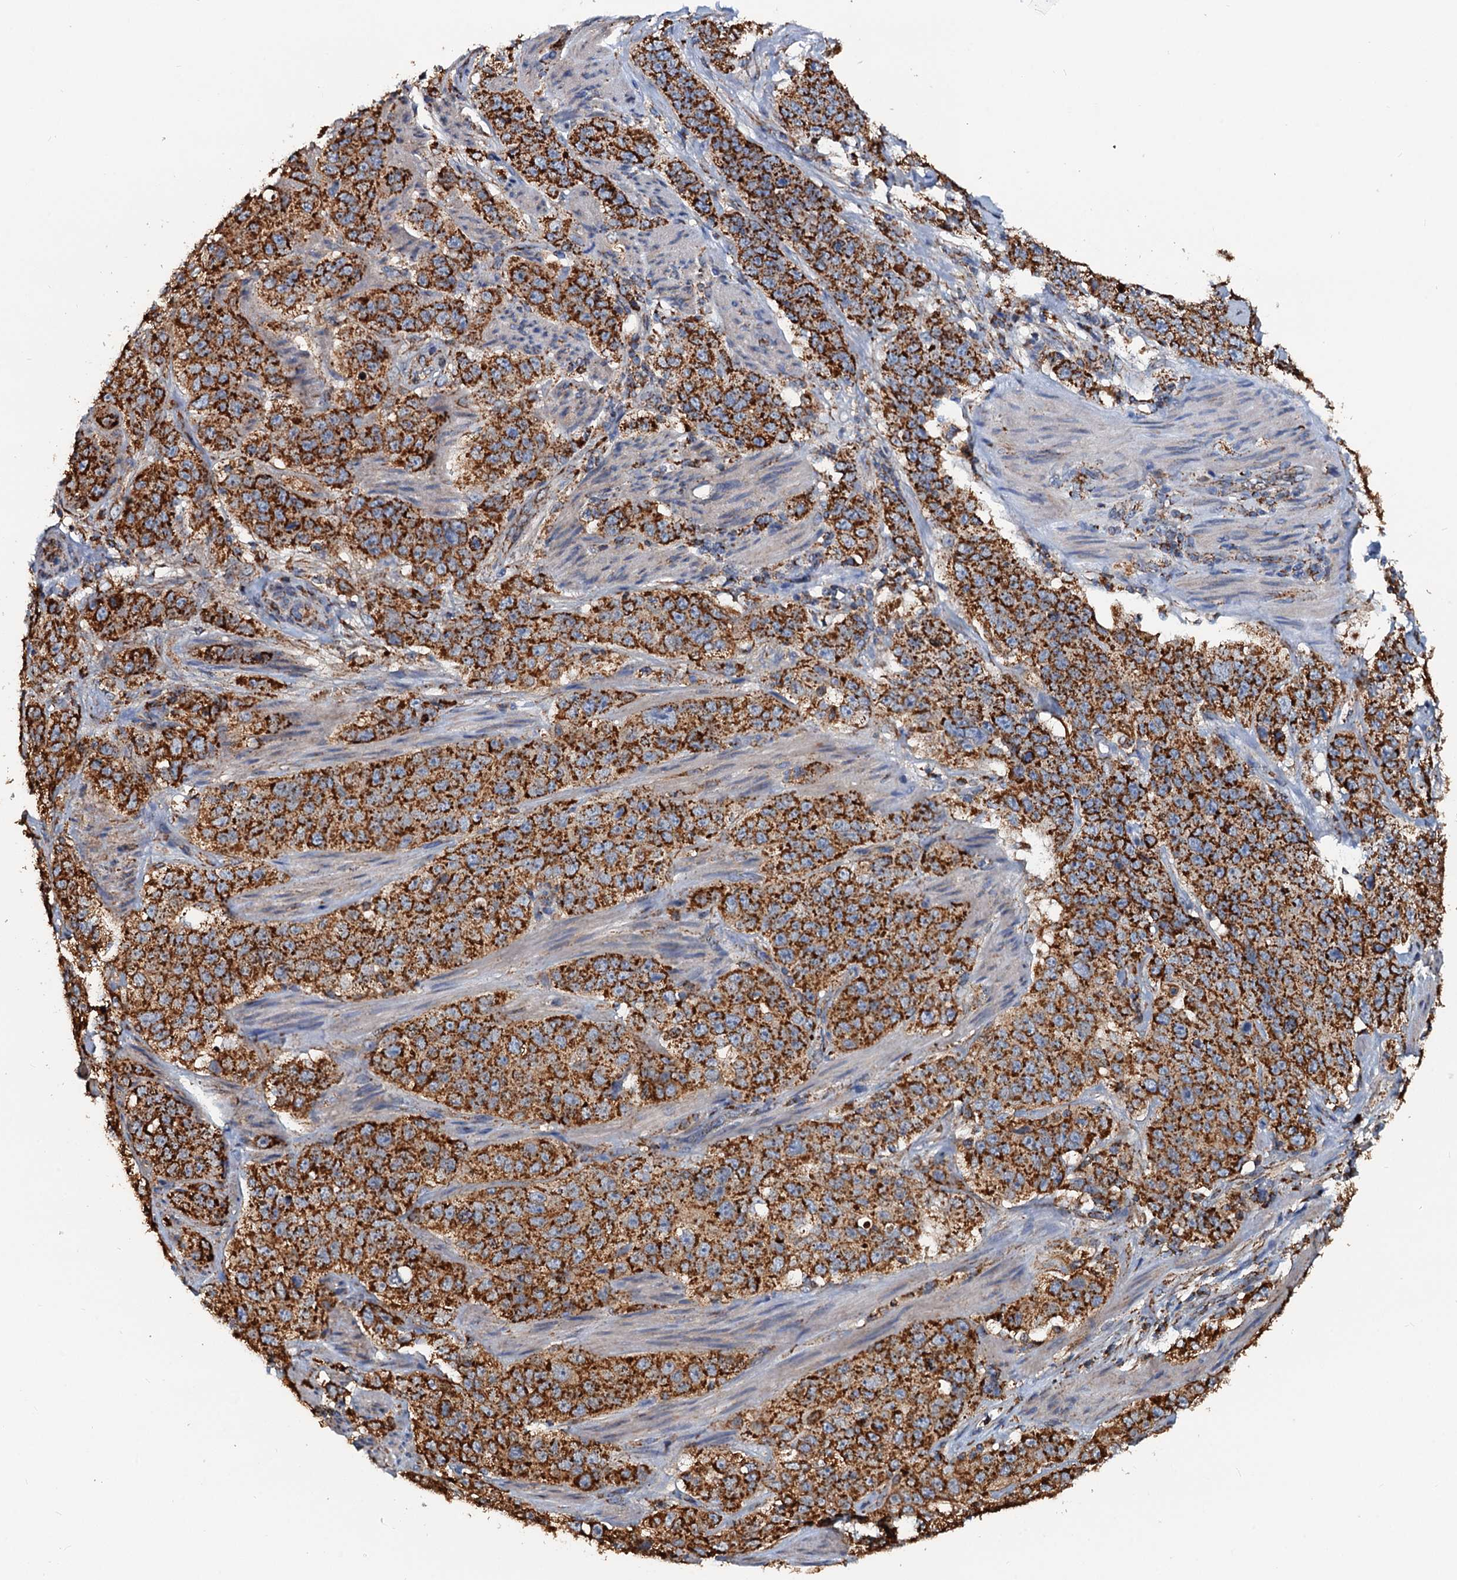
{"staining": {"intensity": "strong", "quantity": ">75%", "location": "cytoplasmic/membranous"}, "tissue": "stomach cancer", "cell_type": "Tumor cells", "image_type": "cancer", "snomed": [{"axis": "morphology", "description": "Adenocarcinoma, NOS"}, {"axis": "topography", "description": "Stomach"}], "caption": "Human stomach cancer stained with a protein marker demonstrates strong staining in tumor cells.", "gene": "AAGAB", "patient": {"sex": "male", "age": 48}}